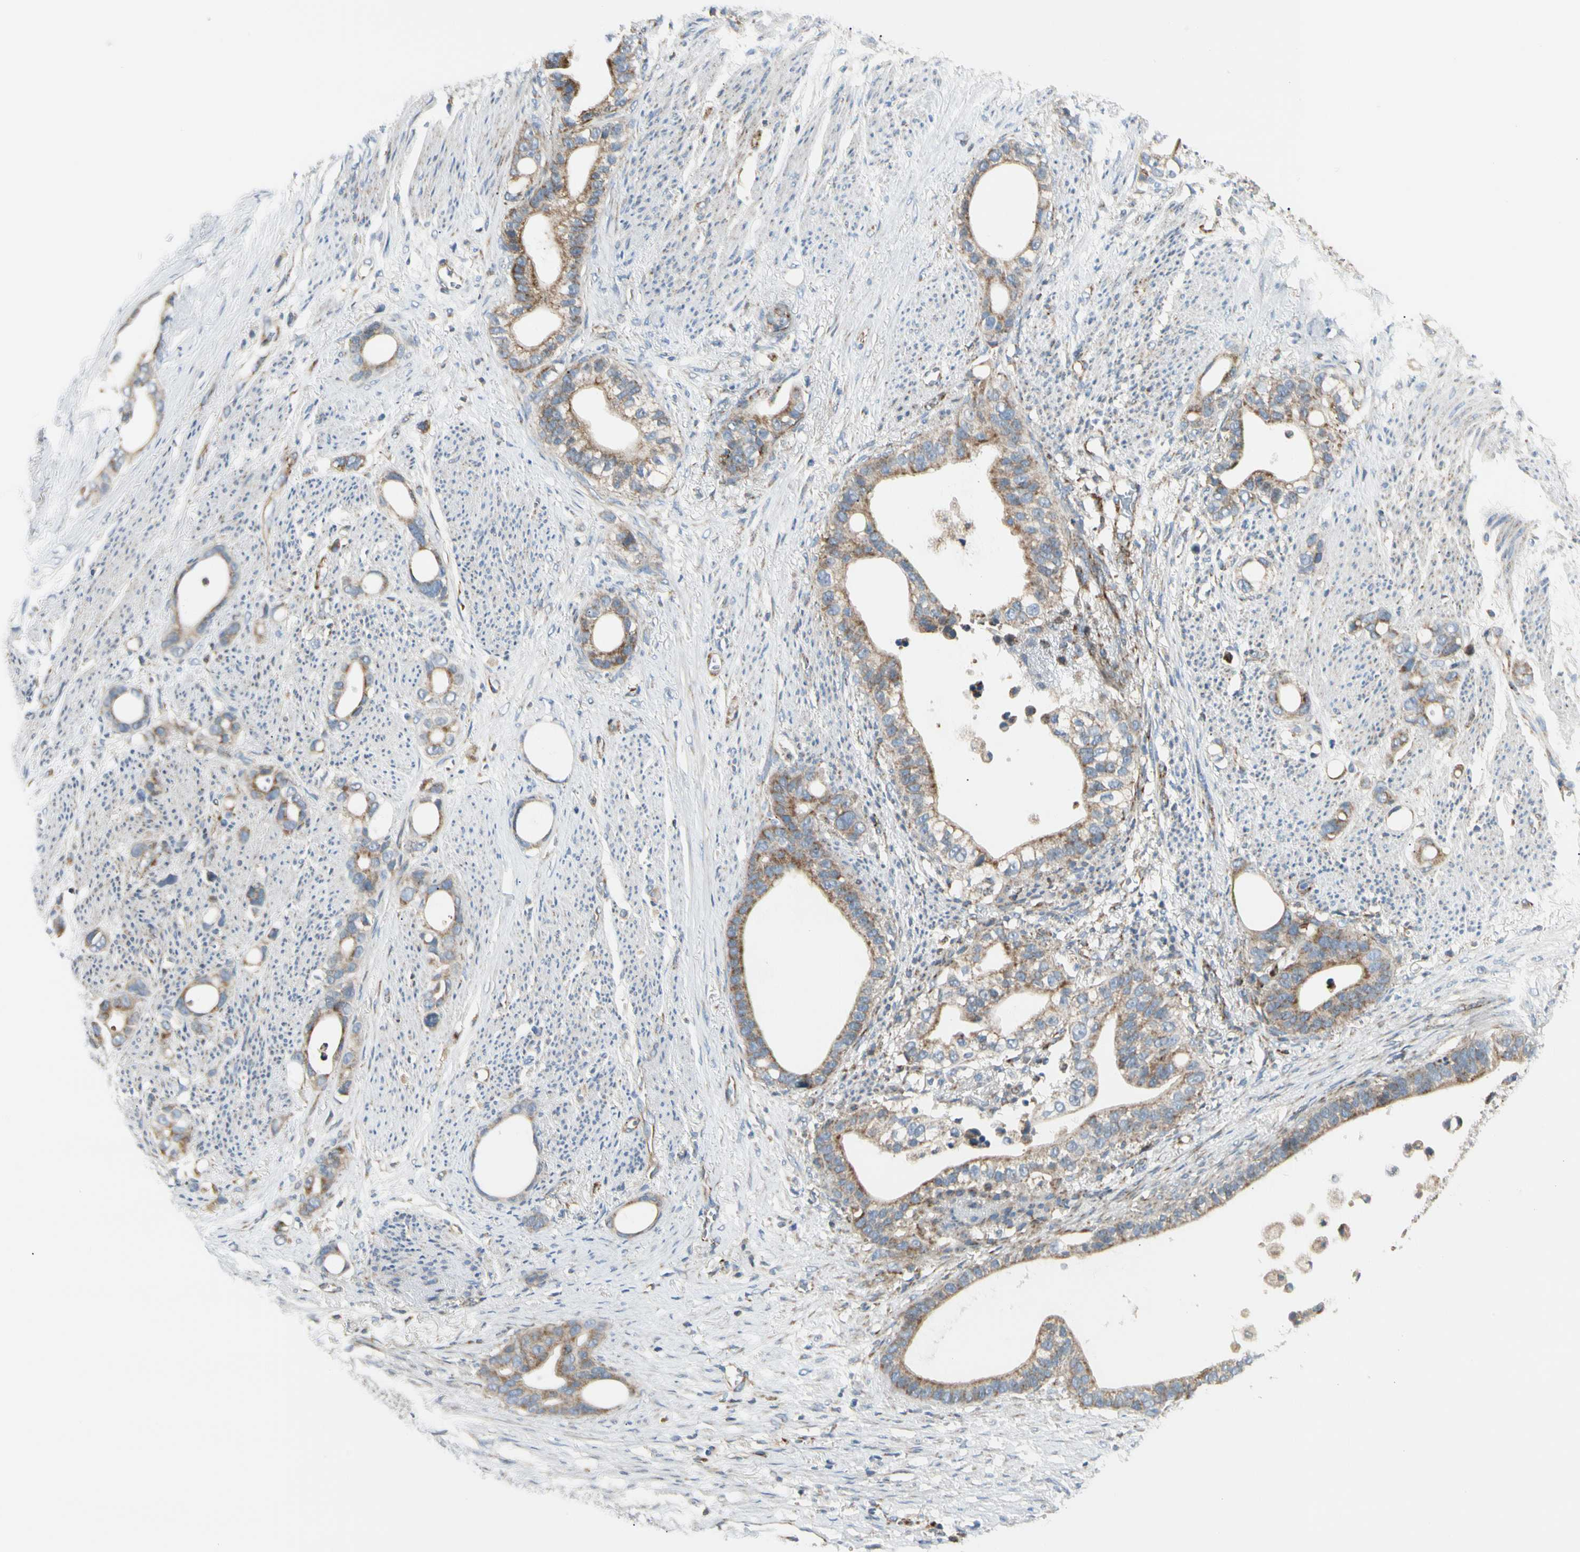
{"staining": {"intensity": "moderate", "quantity": ">75%", "location": "cytoplasmic/membranous"}, "tissue": "stomach cancer", "cell_type": "Tumor cells", "image_type": "cancer", "snomed": [{"axis": "morphology", "description": "Adenocarcinoma, NOS"}, {"axis": "topography", "description": "Stomach"}], "caption": "This photomicrograph exhibits stomach cancer (adenocarcinoma) stained with IHC to label a protein in brown. The cytoplasmic/membranous of tumor cells show moderate positivity for the protein. Nuclei are counter-stained blue.", "gene": "TBC1D10A", "patient": {"sex": "female", "age": 75}}